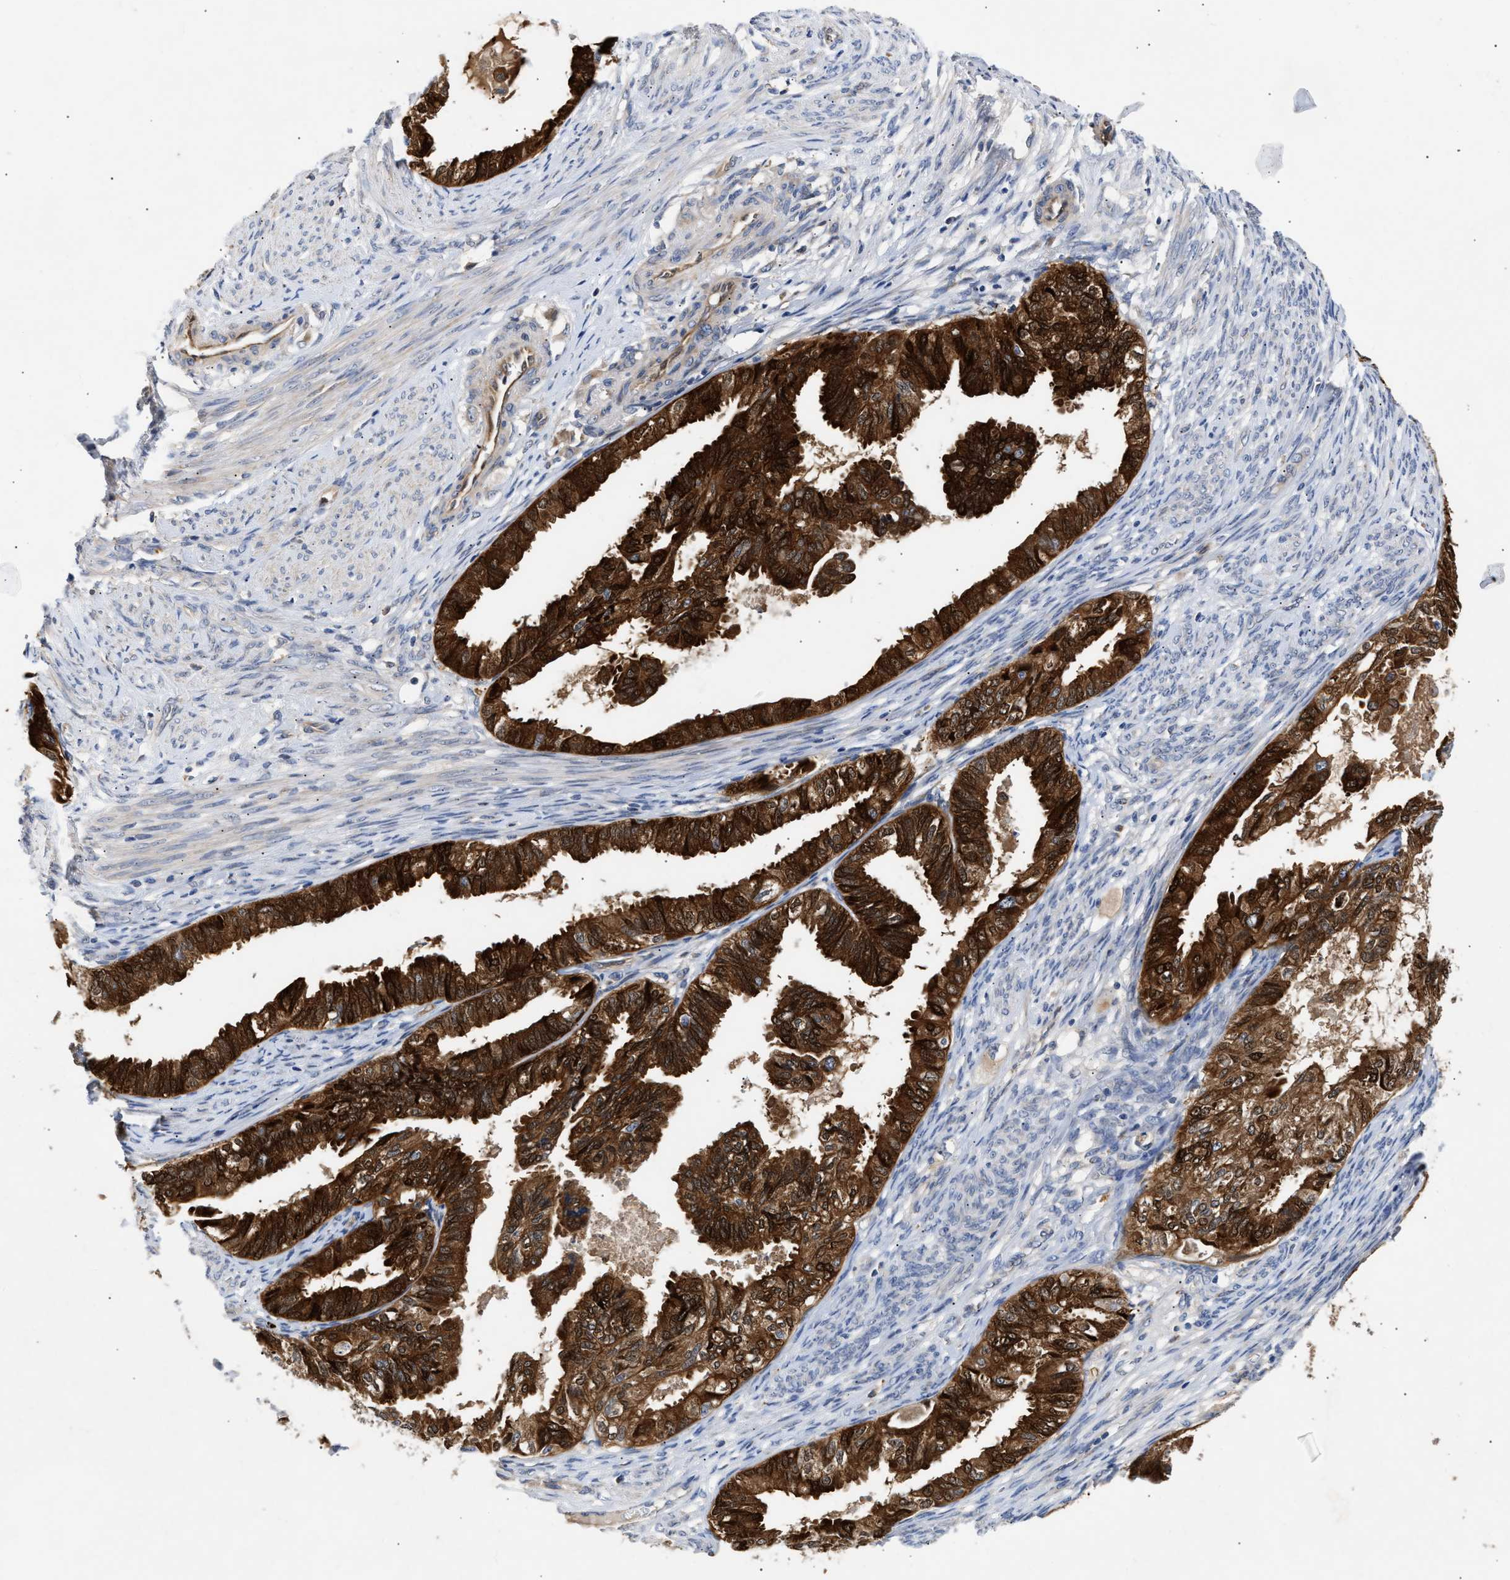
{"staining": {"intensity": "strong", "quantity": ">75%", "location": "cytoplasmic/membranous,nuclear"}, "tissue": "cervical cancer", "cell_type": "Tumor cells", "image_type": "cancer", "snomed": [{"axis": "morphology", "description": "Normal tissue, NOS"}, {"axis": "morphology", "description": "Adenocarcinoma, NOS"}, {"axis": "topography", "description": "Cervix"}, {"axis": "topography", "description": "Endometrium"}], "caption": "IHC photomicrograph of neoplastic tissue: human cervical cancer (adenocarcinoma) stained using immunohistochemistry (IHC) displays high levels of strong protein expression localized specifically in the cytoplasmic/membranous and nuclear of tumor cells, appearing as a cytoplasmic/membranous and nuclear brown color.", "gene": "CCDC146", "patient": {"sex": "female", "age": 86}}